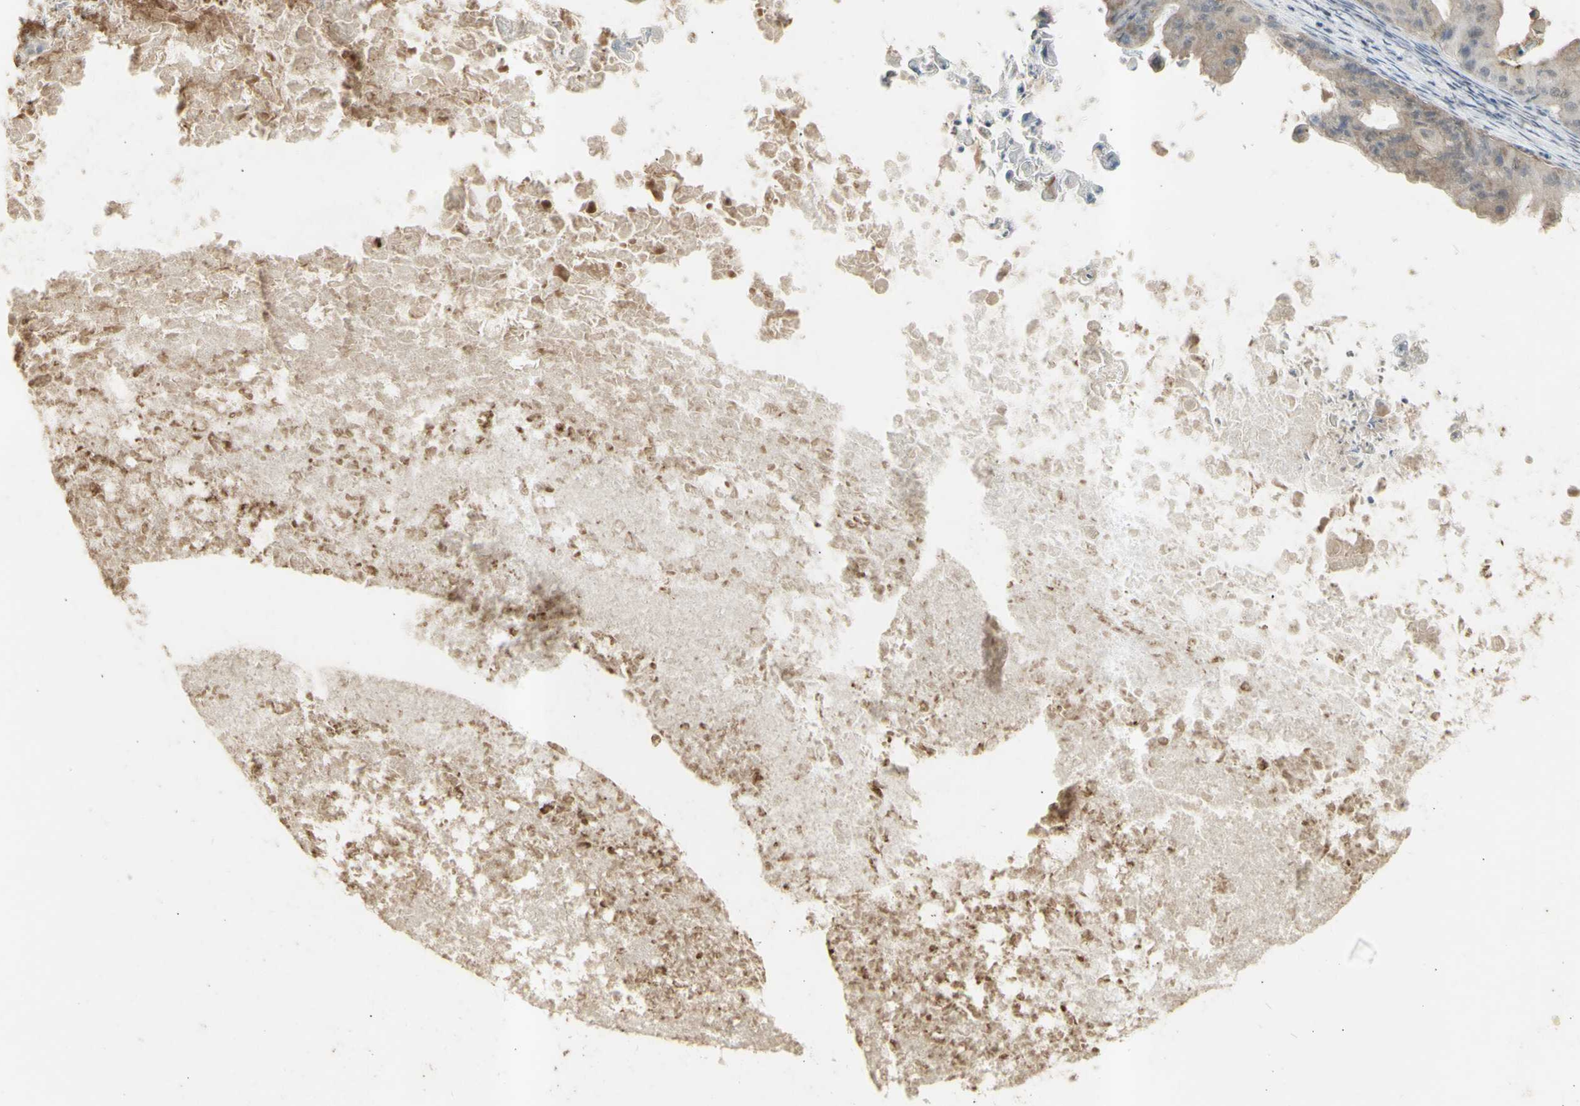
{"staining": {"intensity": "moderate", "quantity": ">75%", "location": "cytoplasmic/membranous"}, "tissue": "ovarian cancer", "cell_type": "Tumor cells", "image_type": "cancer", "snomed": [{"axis": "morphology", "description": "Cystadenocarcinoma, mucinous, NOS"}, {"axis": "topography", "description": "Ovary"}], "caption": "High-power microscopy captured an IHC micrograph of mucinous cystadenocarcinoma (ovarian), revealing moderate cytoplasmic/membranous staining in approximately >75% of tumor cells. (DAB = brown stain, brightfield microscopy at high magnification).", "gene": "ALOX12", "patient": {"sex": "female", "age": 37}}